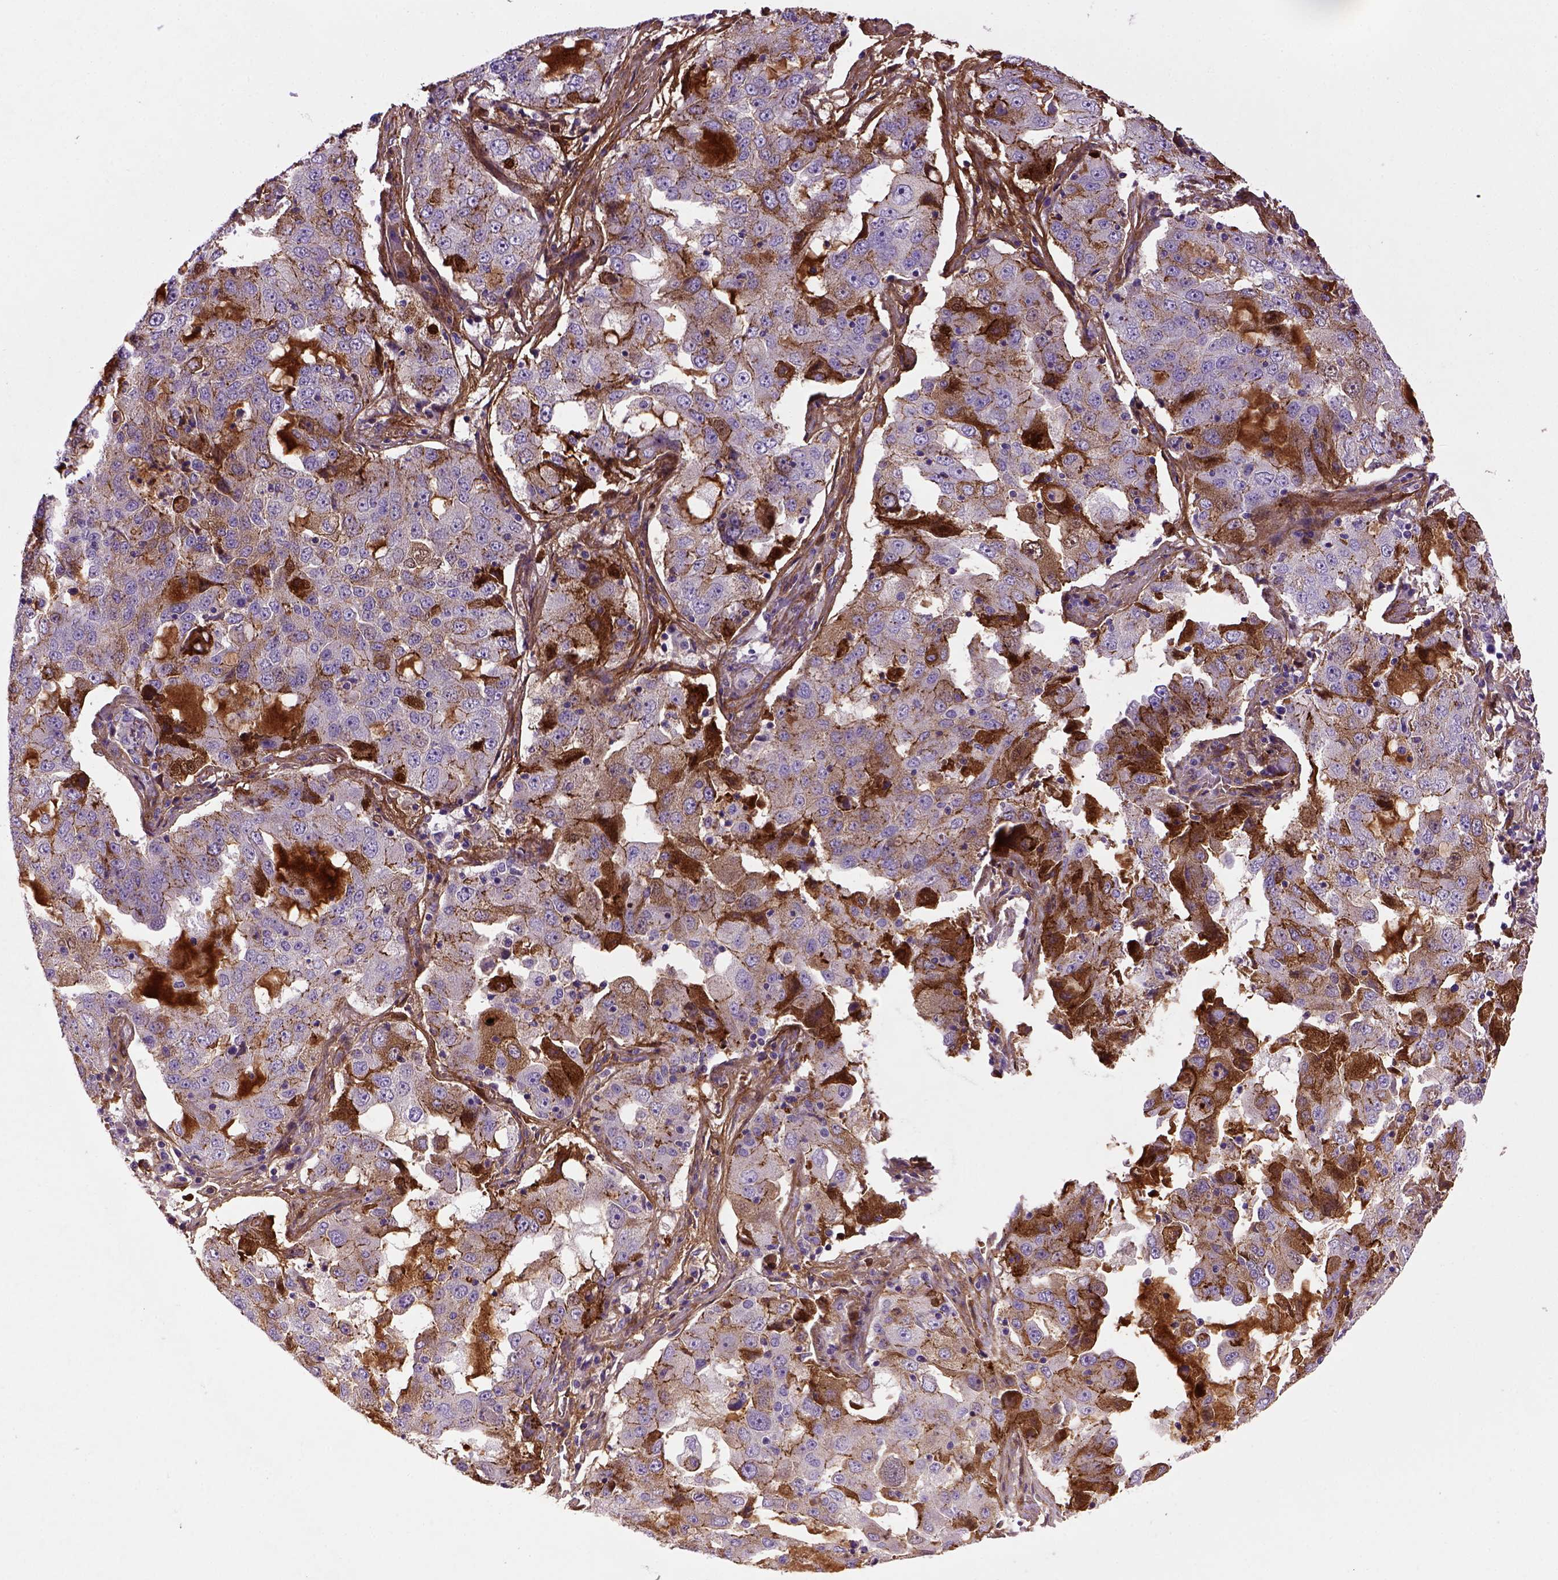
{"staining": {"intensity": "moderate", "quantity": "25%-75%", "location": "cytoplasmic/membranous"}, "tissue": "lung cancer", "cell_type": "Tumor cells", "image_type": "cancer", "snomed": [{"axis": "morphology", "description": "Adenocarcinoma, NOS"}, {"axis": "topography", "description": "Lung"}], "caption": "Immunohistochemical staining of adenocarcinoma (lung) reveals medium levels of moderate cytoplasmic/membranous protein positivity in about 25%-75% of tumor cells.", "gene": "CDH1", "patient": {"sex": "female", "age": 61}}